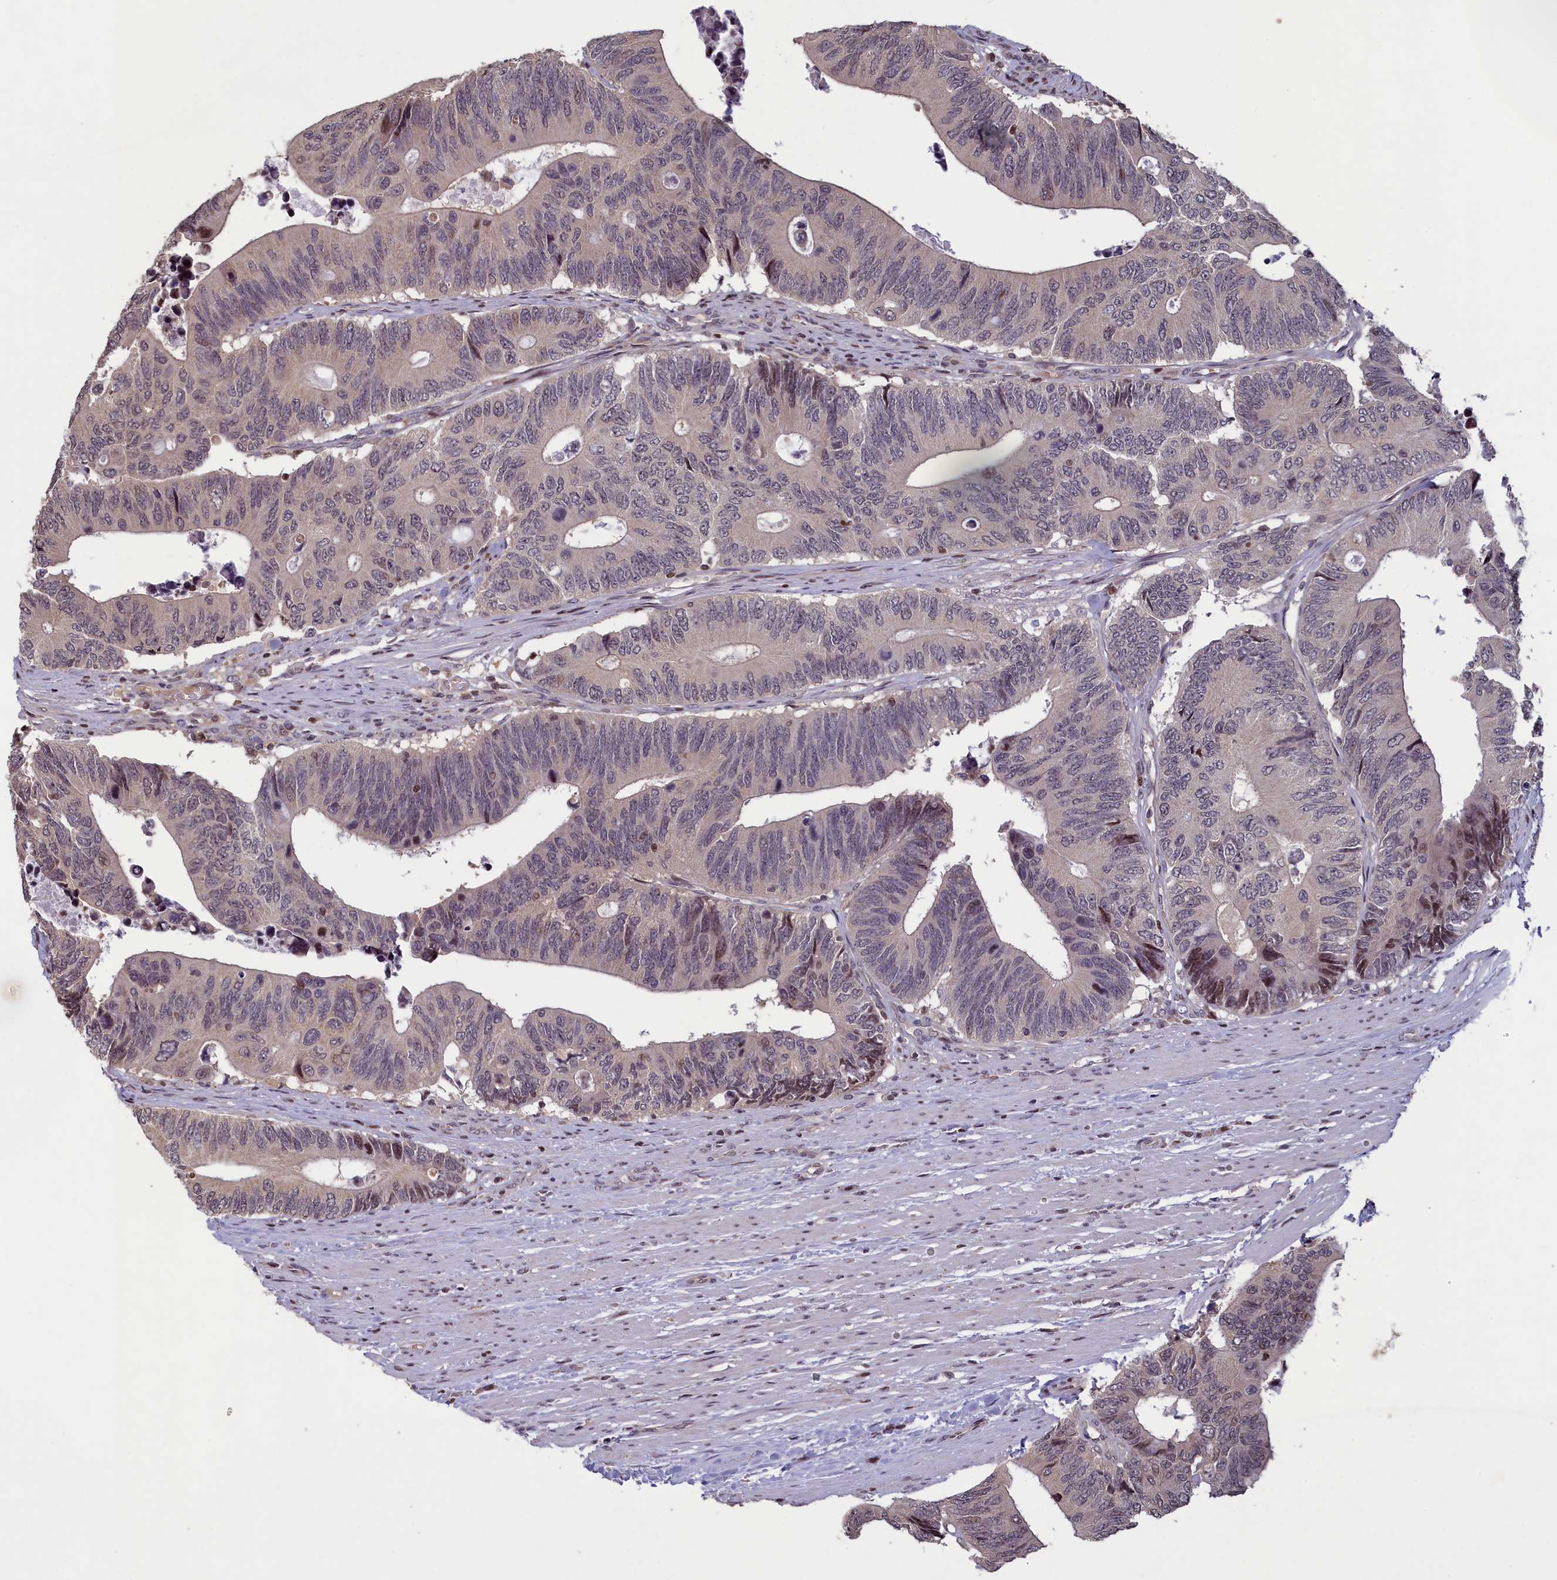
{"staining": {"intensity": "weak", "quantity": "<25%", "location": "nuclear"}, "tissue": "colorectal cancer", "cell_type": "Tumor cells", "image_type": "cancer", "snomed": [{"axis": "morphology", "description": "Adenocarcinoma, NOS"}, {"axis": "topography", "description": "Colon"}], "caption": "Human adenocarcinoma (colorectal) stained for a protein using immunohistochemistry demonstrates no expression in tumor cells.", "gene": "NUBP1", "patient": {"sex": "male", "age": 87}}